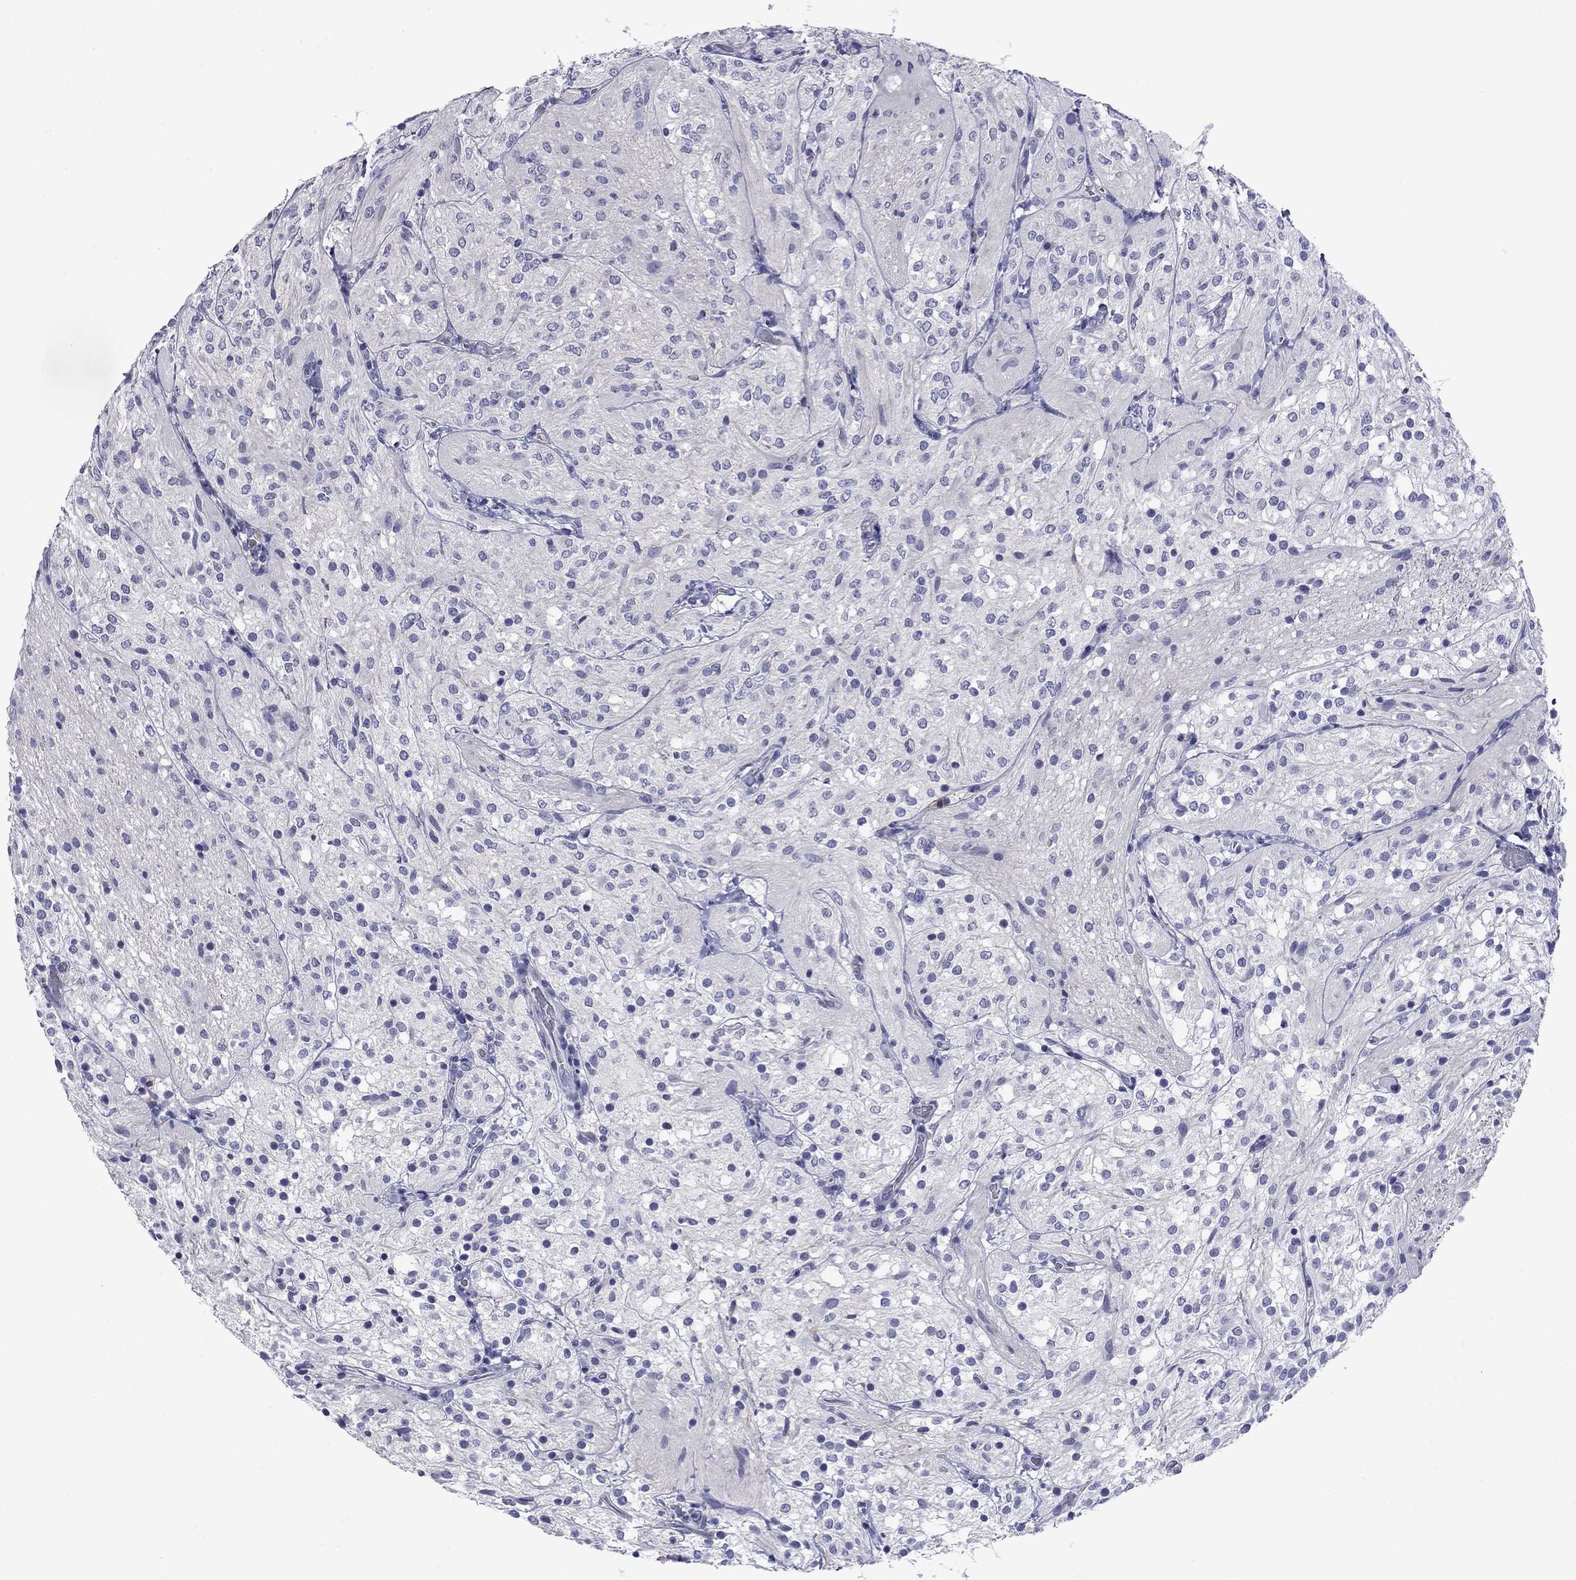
{"staining": {"intensity": "negative", "quantity": "none", "location": "none"}, "tissue": "glioma", "cell_type": "Tumor cells", "image_type": "cancer", "snomed": [{"axis": "morphology", "description": "Glioma, malignant, Low grade"}, {"axis": "topography", "description": "Brain"}], "caption": "Immunohistochemistry histopathology image of neoplastic tissue: malignant glioma (low-grade) stained with DAB (3,3'-diaminobenzidine) displays no significant protein expression in tumor cells.", "gene": "CFAP119", "patient": {"sex": "male", "age": 3}}